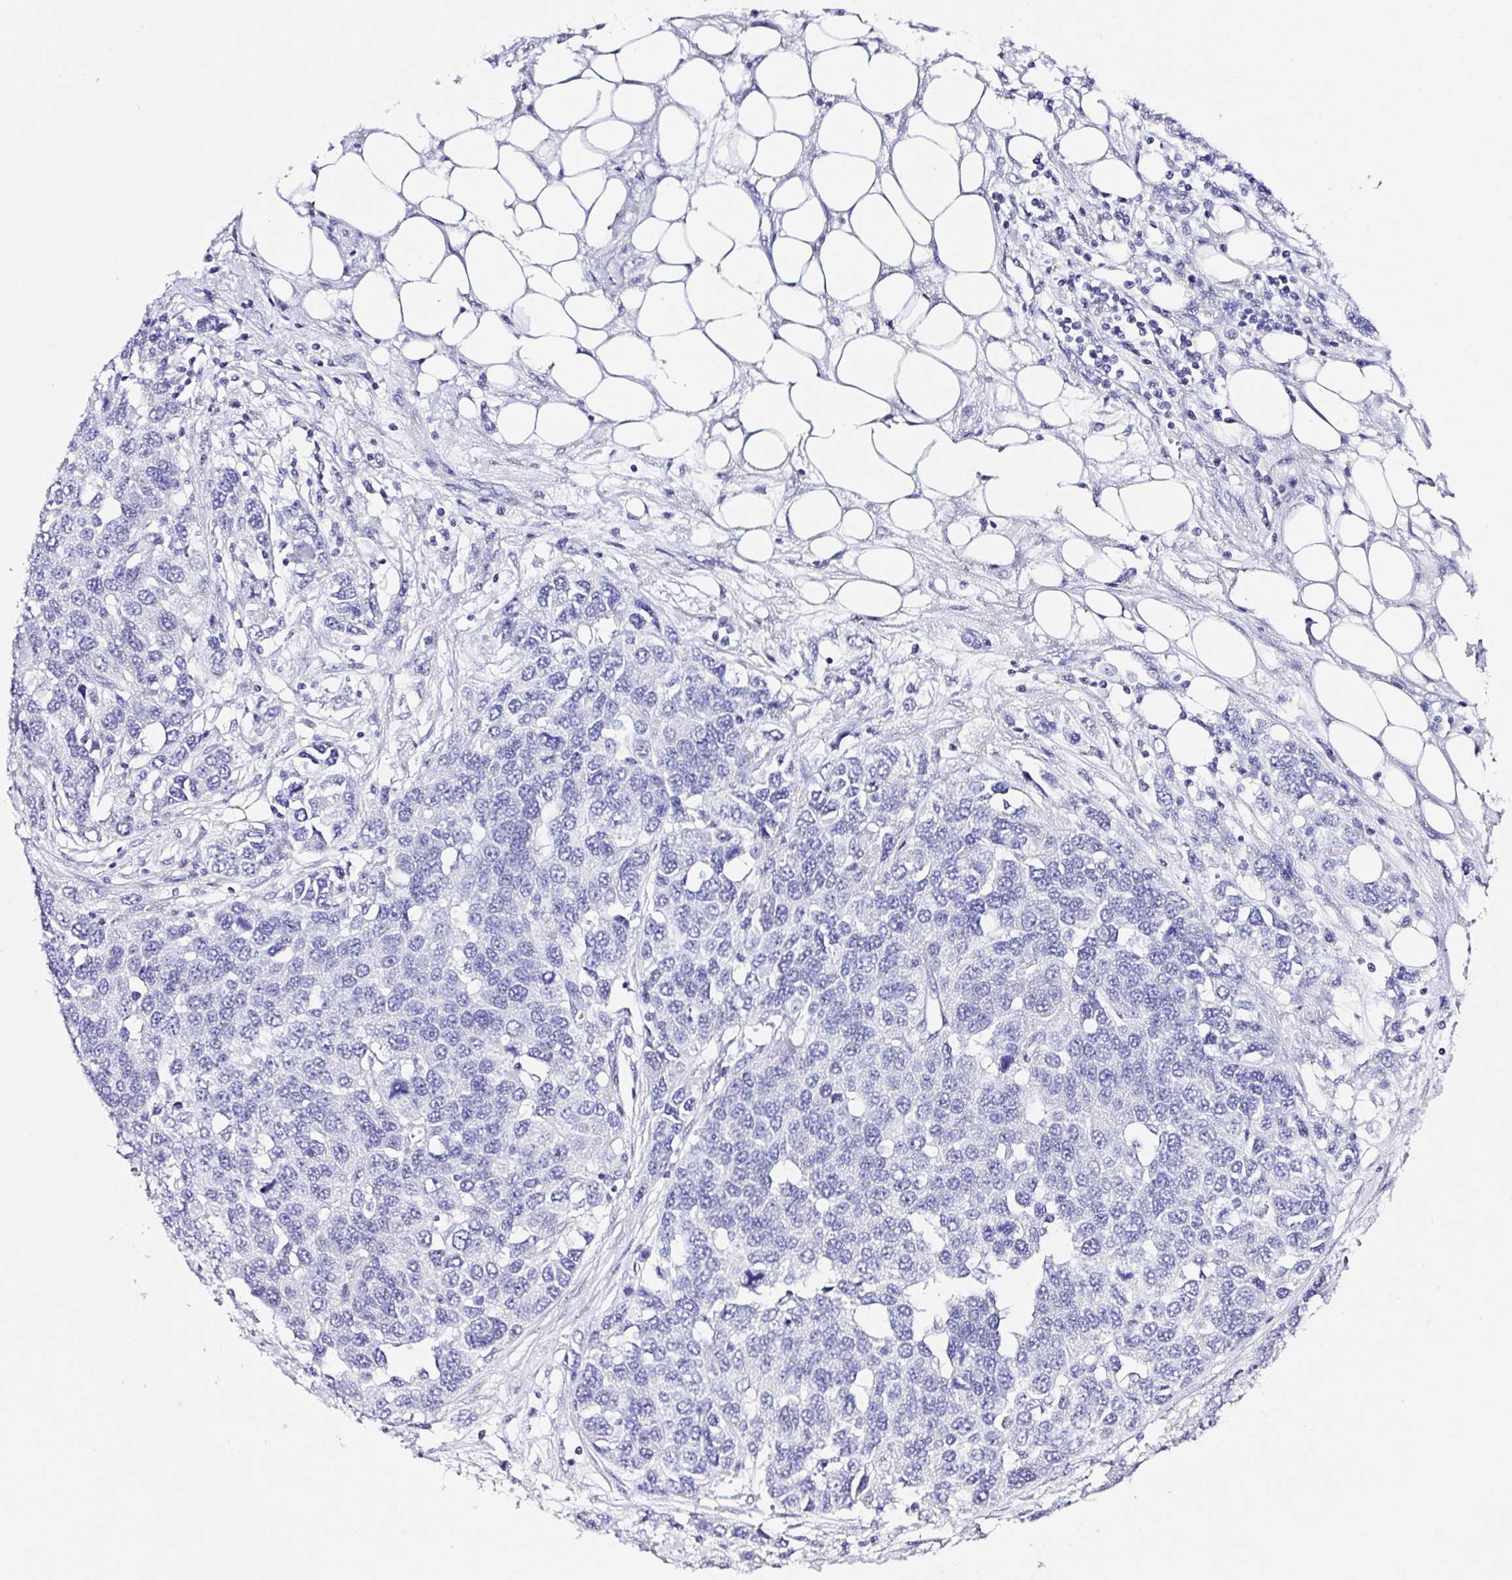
{"staining": {"intensity": "negative", "quantity": "none", "location": "none"}, "tissue": "ovarian cancer", "cell_type": "Tumor cells", "image_type": "cancer", "snomed": [{"axis": "morphology", "description": "Cystadenocarcinoma, serous, NOS"}, {"axis": "topography", "description": "Ovary"}], "caption": "Human serous cystadenocarcinoma (ovarian) stained for a protein using immunohistochemistry (IHC) demonstrates no expression in tumor cells.", "gene": "UGT3A1", "patient": {"sex": "female", "age": 76}}